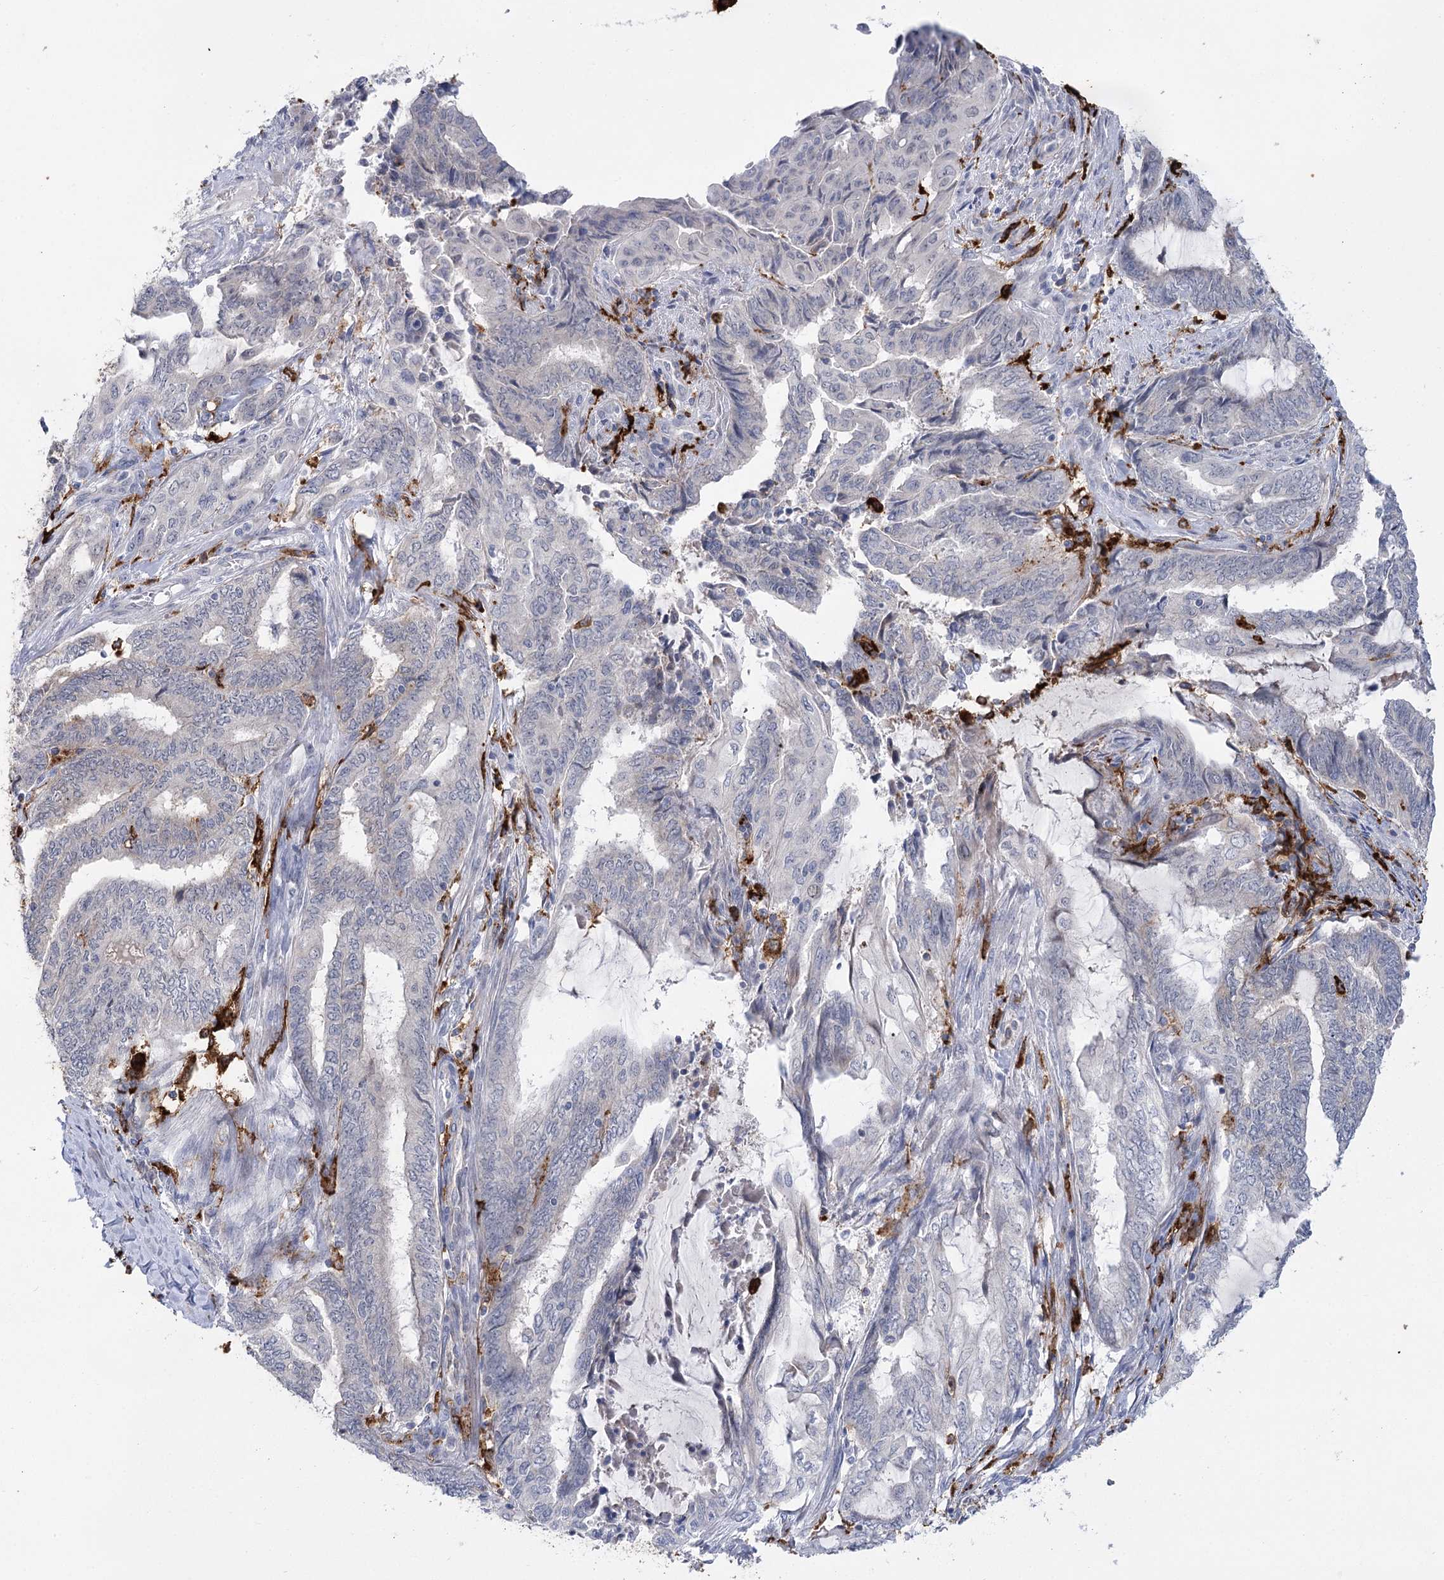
{"staining": {"intensity": "negative", "quantity": "none", "location": "none"}, "tissue": "endometrial cancer", "cell_type": "Tumor cells", "image_type": "cancer", "snomed": [{"axis": "morphology", "description": "Adenocarcinoma, NOS"}, {"axis": "topography", "description": "Uterus"}, {"axis": "topography", "description": "Endometrium"}], "caption": "This is a image of immunohistochemistry staining of endometrial adenocarcinoma, which shows no staining in tumor cells.", "gene": "PIWIL4", "patient": {"sex": "female", "age": 70}}